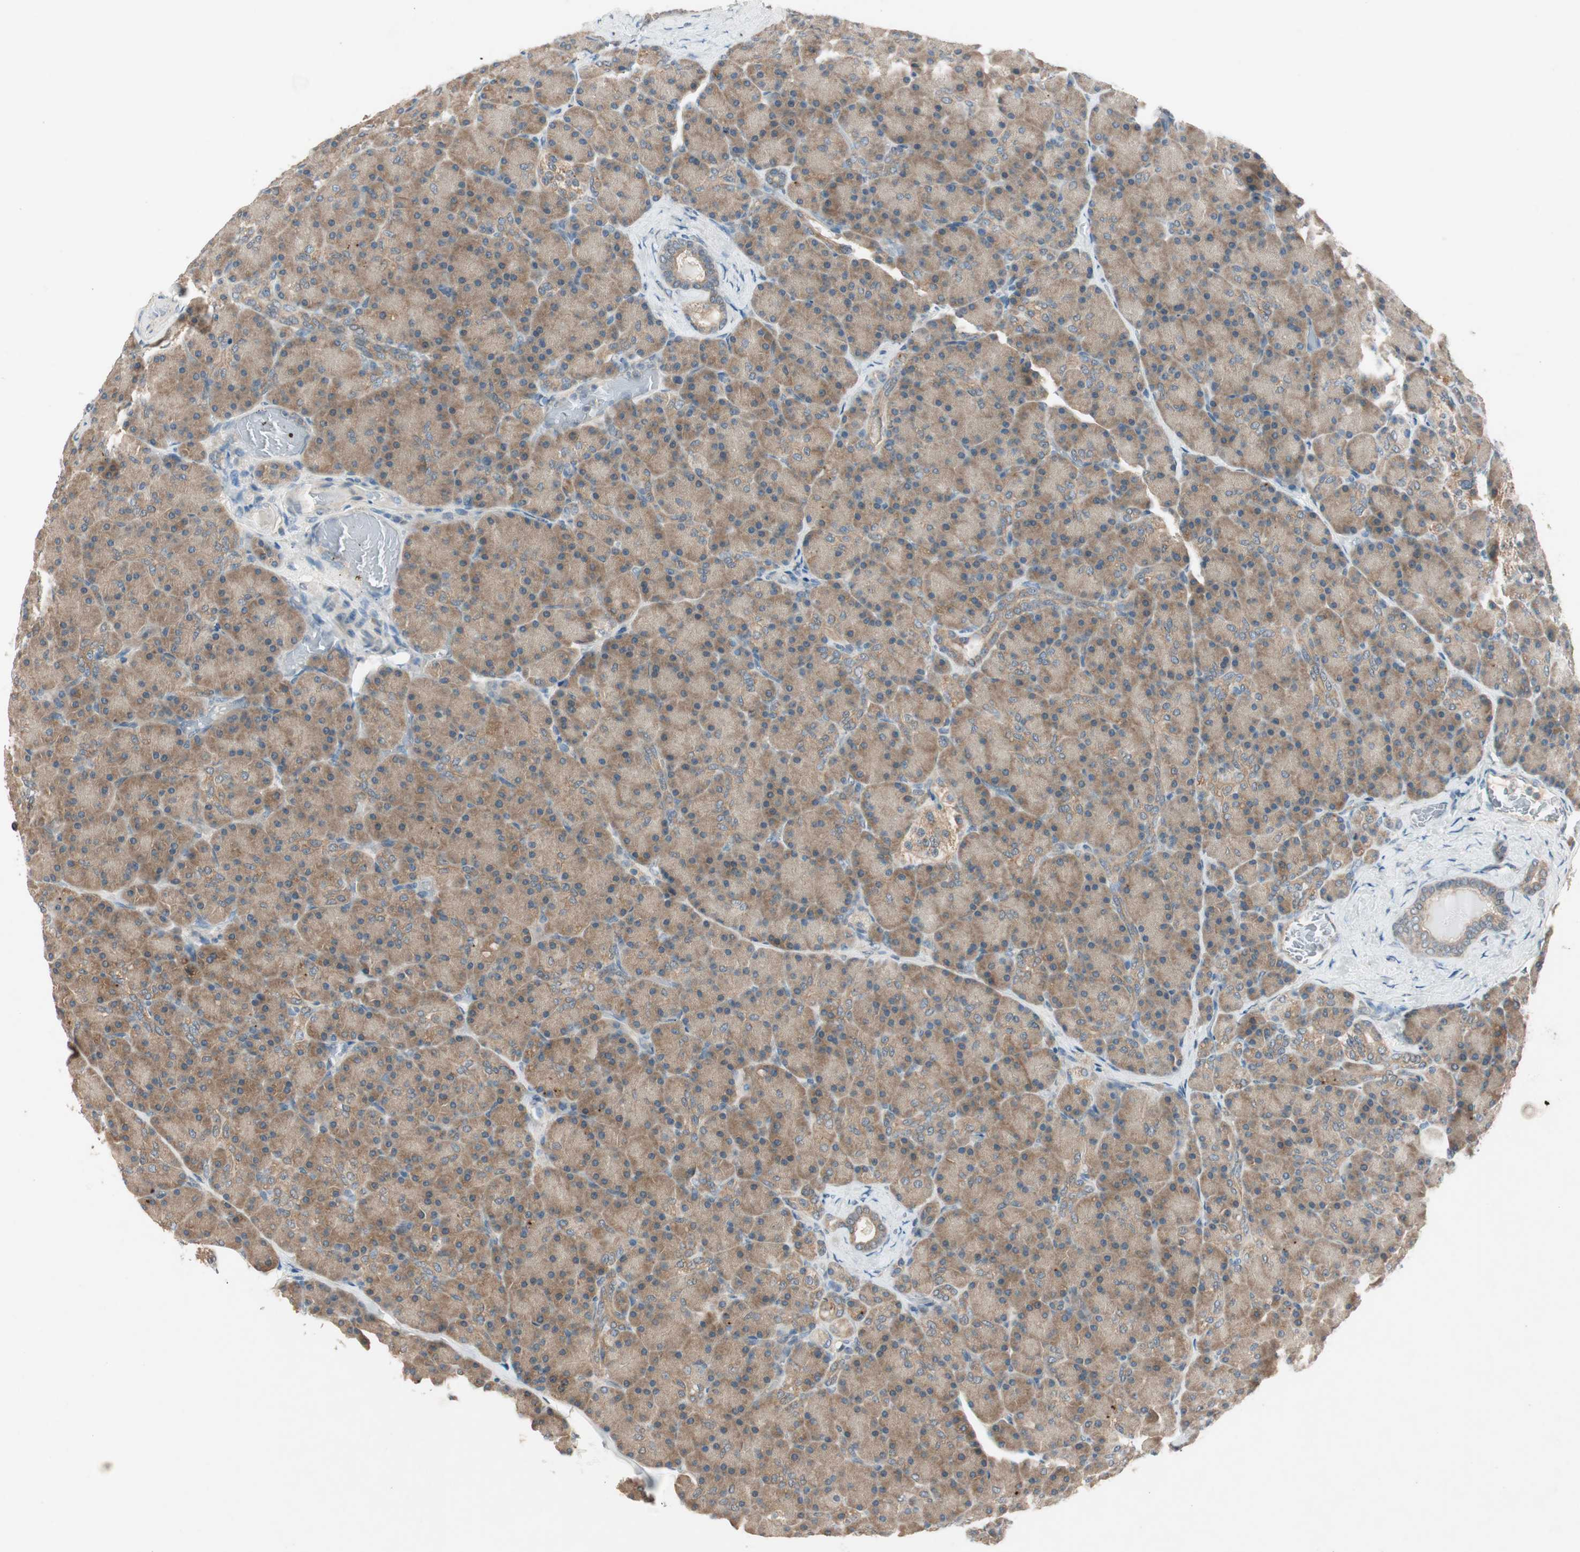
{"staining": {"intensity": "moderate", "quantity": ">75%", "location": "cytoplasmic/membranous"}, "tissue": "pancreas", "cell_type": "Exocrine glandular cells", "image_type": "normal", "snomed": [{"axis": "morphology", "description": "Normal tissue, NOS"}, {"axis": "topography", "description": "Pancreas"}], "caption": "Pancreas stained for a protein (brown) exhibits moderate cytoplasmic/membranous positive positivity in approximately >75% of exocrine glandular cells.", "gene": "NCLN", "patient": {"sex": "female", "age": 43}}